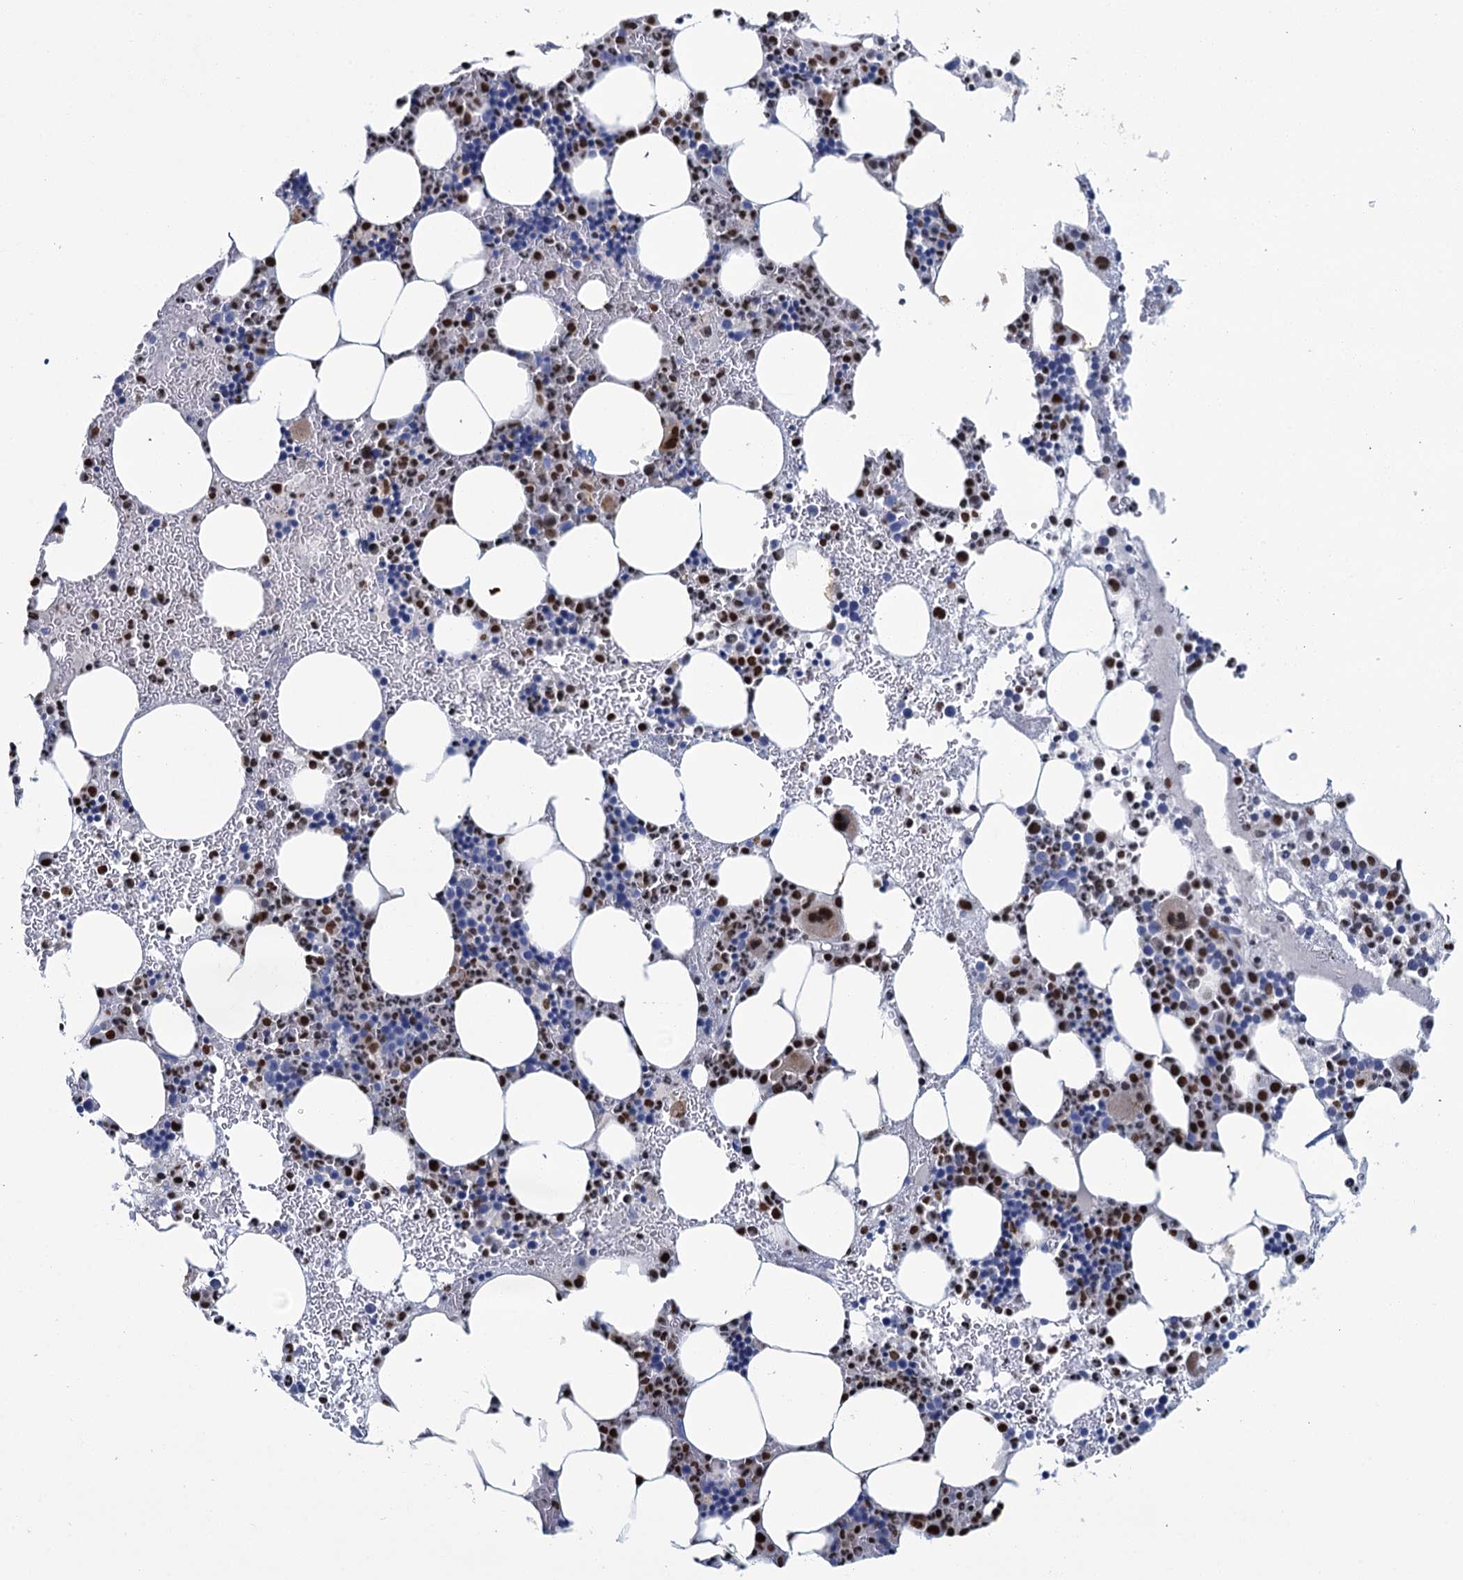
{"staining": {"intensity": "strong", "quantity": "25%-75%", "location": "nuclear"}, "tissue": "bone marrow", "cell_type": "Hematopoietic cells", "image_type": "normal", "snomed": [{"axis": "morphology", "description": "Normal tissue, NOS"}, {"axis": "topography", "description": "Bone marrow"}], "caption": "Protein analysis of unremarkable bone marrow reveals strong nuclear staining in approximately 25%-75% of hematopoietic cells. The staining is performed using DAB brown chromogen to label protein expression. The nuclei are counter-stained blue using hematoxylin.", "gene": "CELF2", "patient": {"sex": "female", "age": 76}}